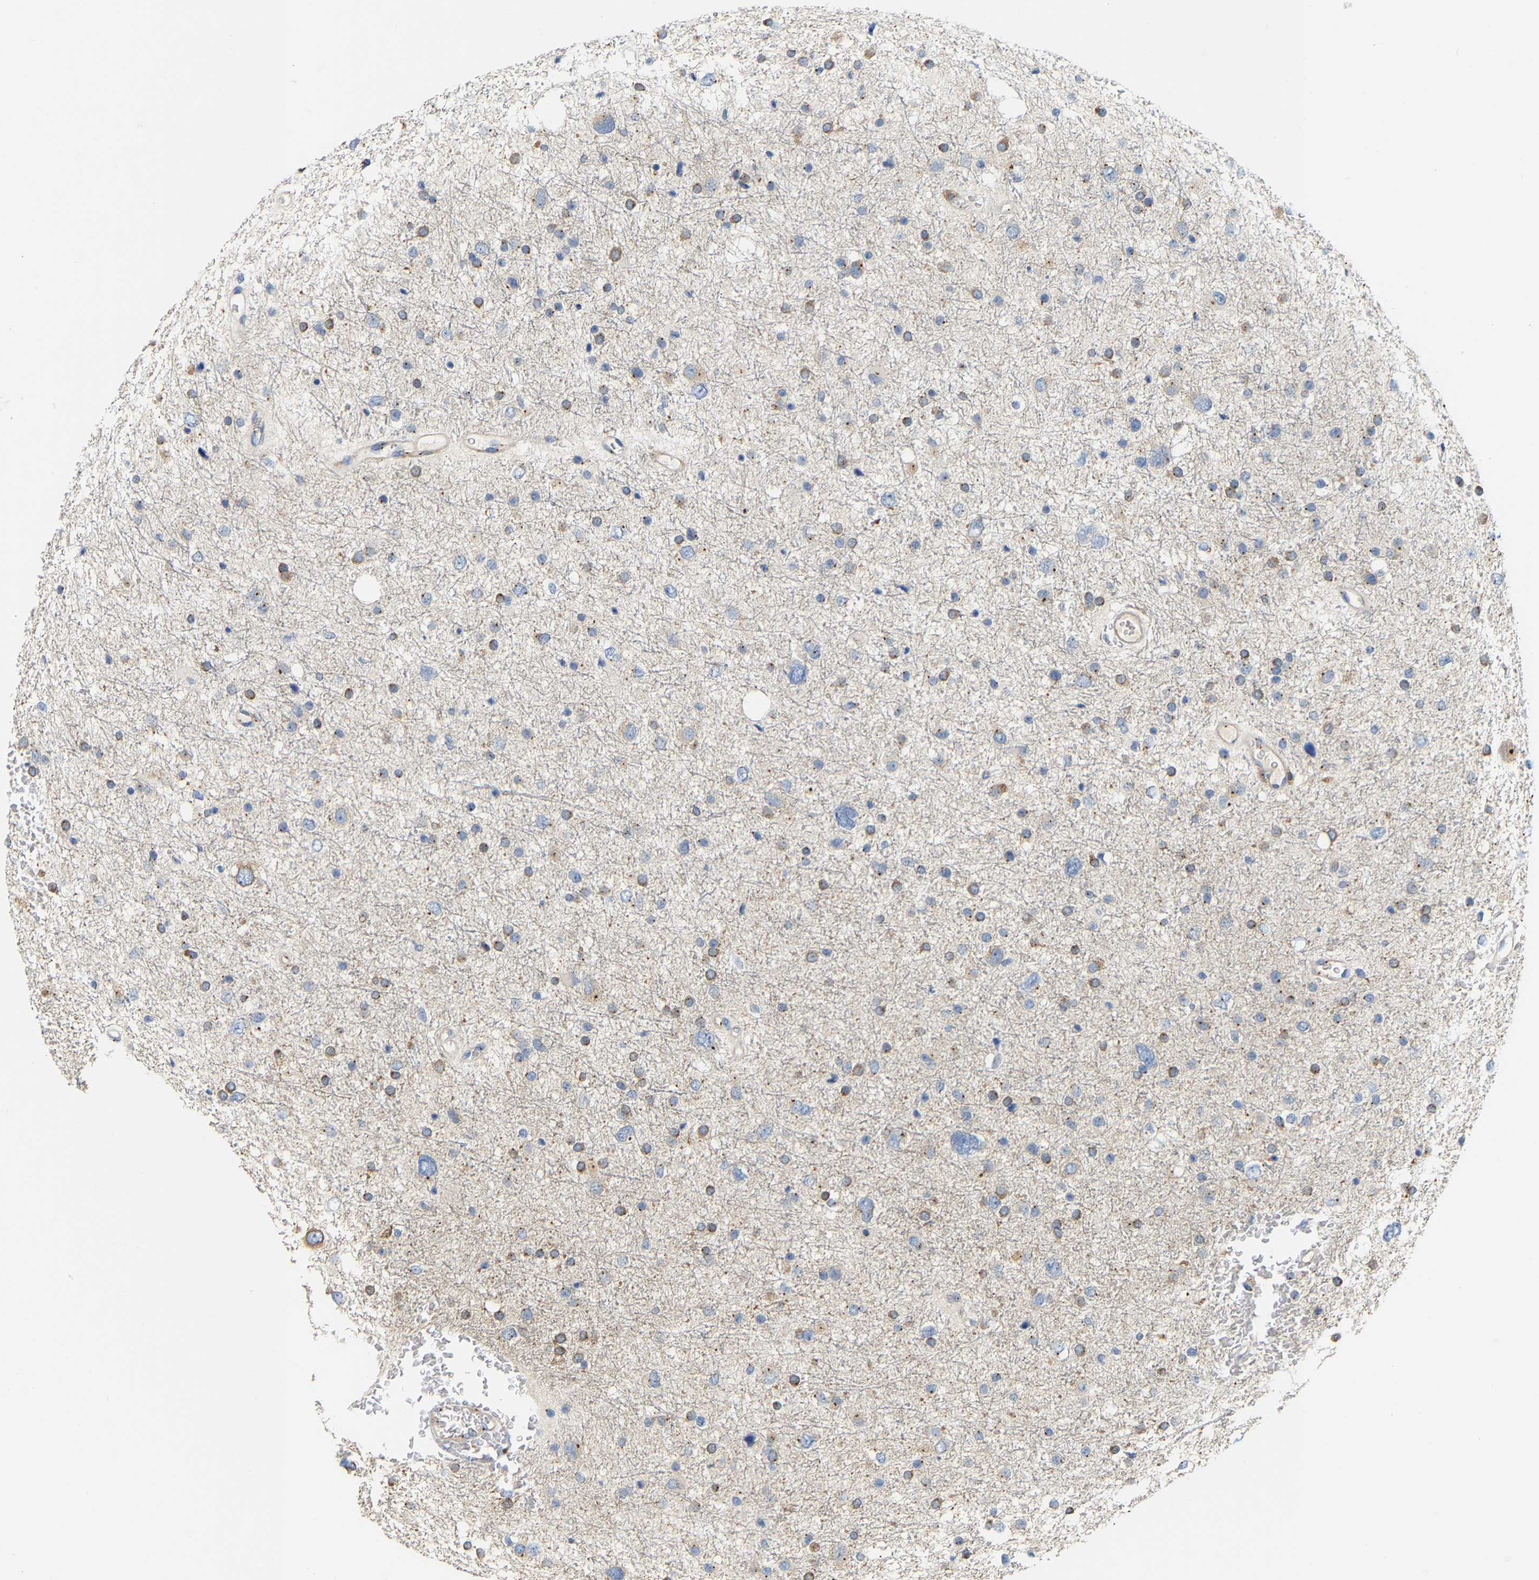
{"staining": {"intensity": "weak", "quantity": "25%-75%", "location": "cytoplasmic/membranous"}, "tissue": "glioma", "cell_type": "Tumor cells", "image_type": "cancer", "snomed": [{"axis": "morphology", "description": "Glioma, malignant, Low grade"}, {"axis": "topography", "description": "Brain"}], "caption": "There is low levels of weak cytoplasmic/membranous positivity in tumor cells of glioma, as demonstrated by immunohistochemical staining (brown color).", "gene": "PCNT", "patient": {"sex": "female", "age": 37}}